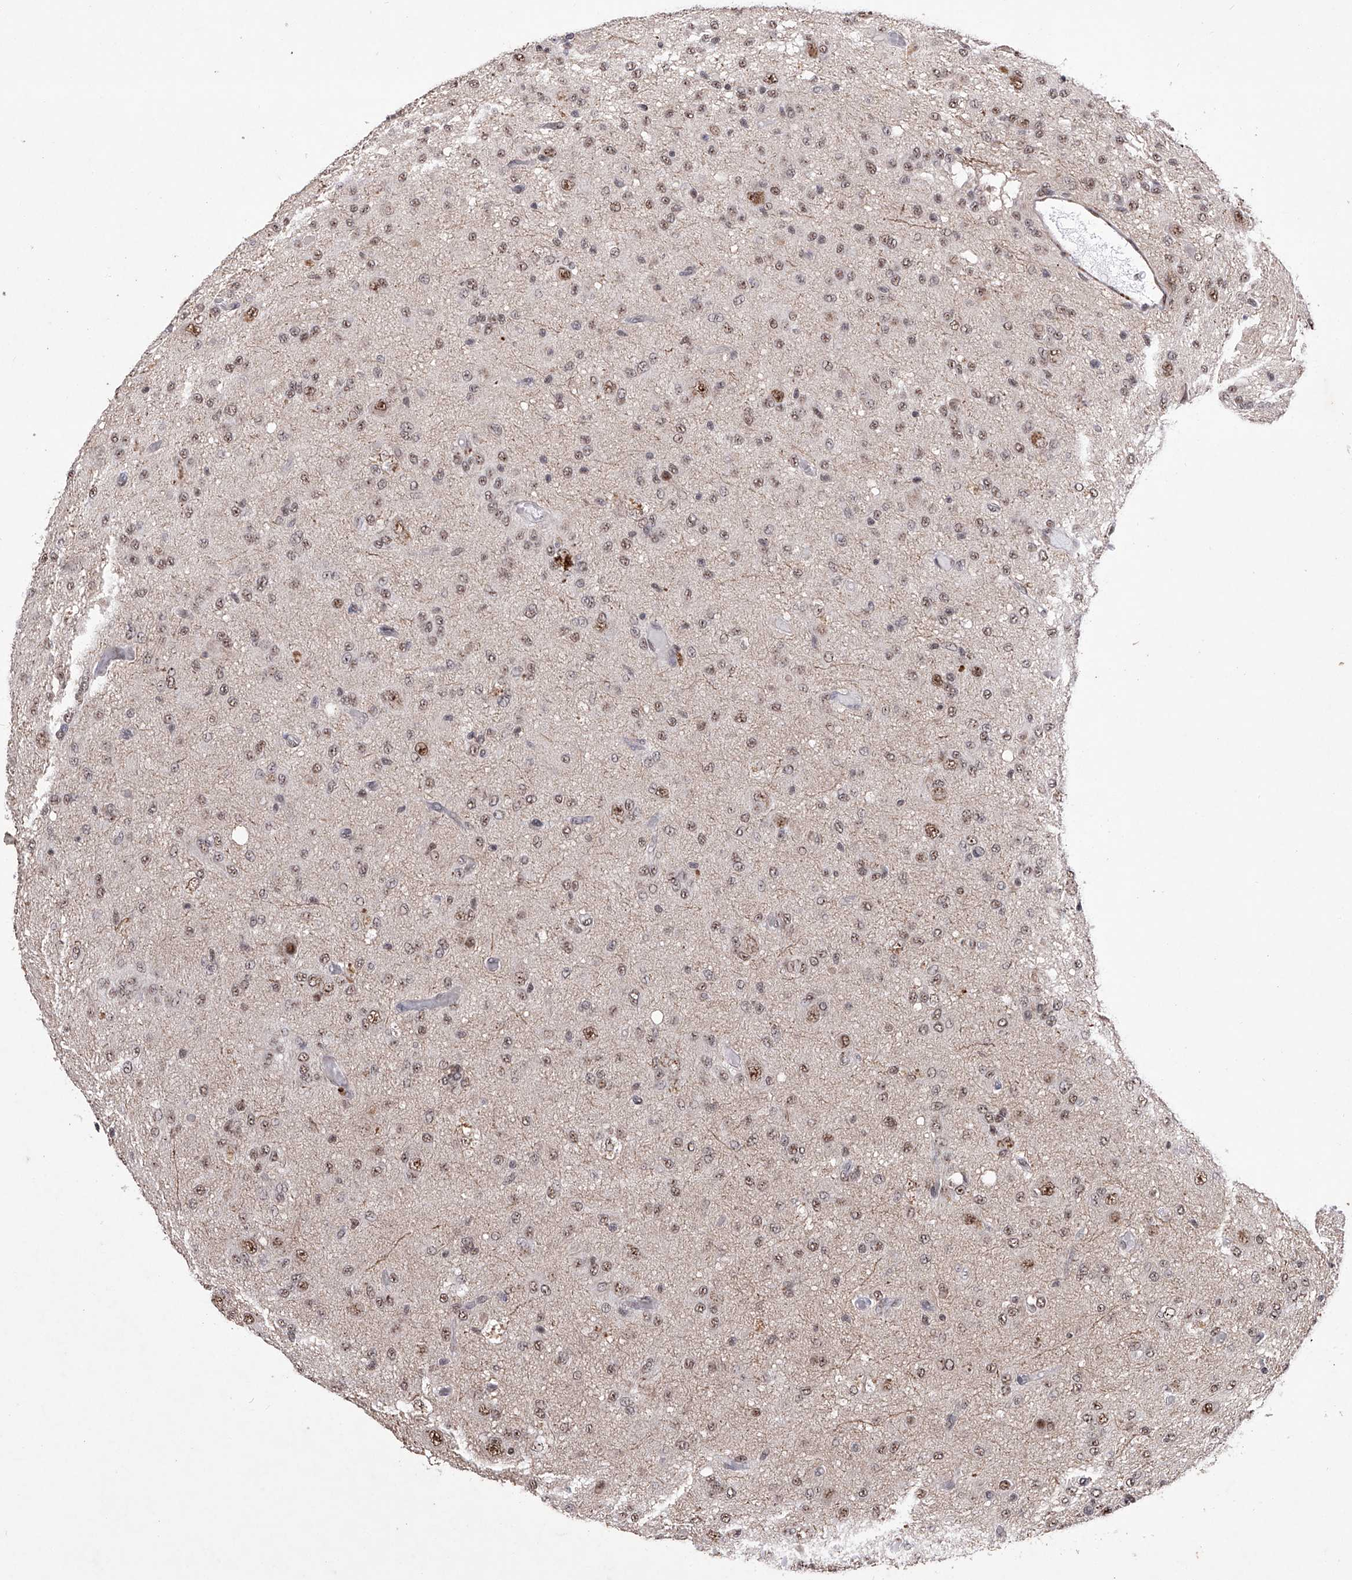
{"staining": {"intensity": "moderate", "quantity": ">75%", "location": "nuclear"}, "tissue": "glioma", "cell_type": "Tumor cells", "image_type": "cancer", "snomed": [{"axis": "morphology", "description": "Glioma, malignant, High grade"}, {"axis": "topography", "description": "Brain"}], "caption": "This histopathology image exhibits immunohistochemistry staining of human malignant high-grade glioma, with medium moderate nuclear staining in about >75% of tumor cells.", "gene": "NFATC4", "patient": {"sex": "female", "age": 59}}